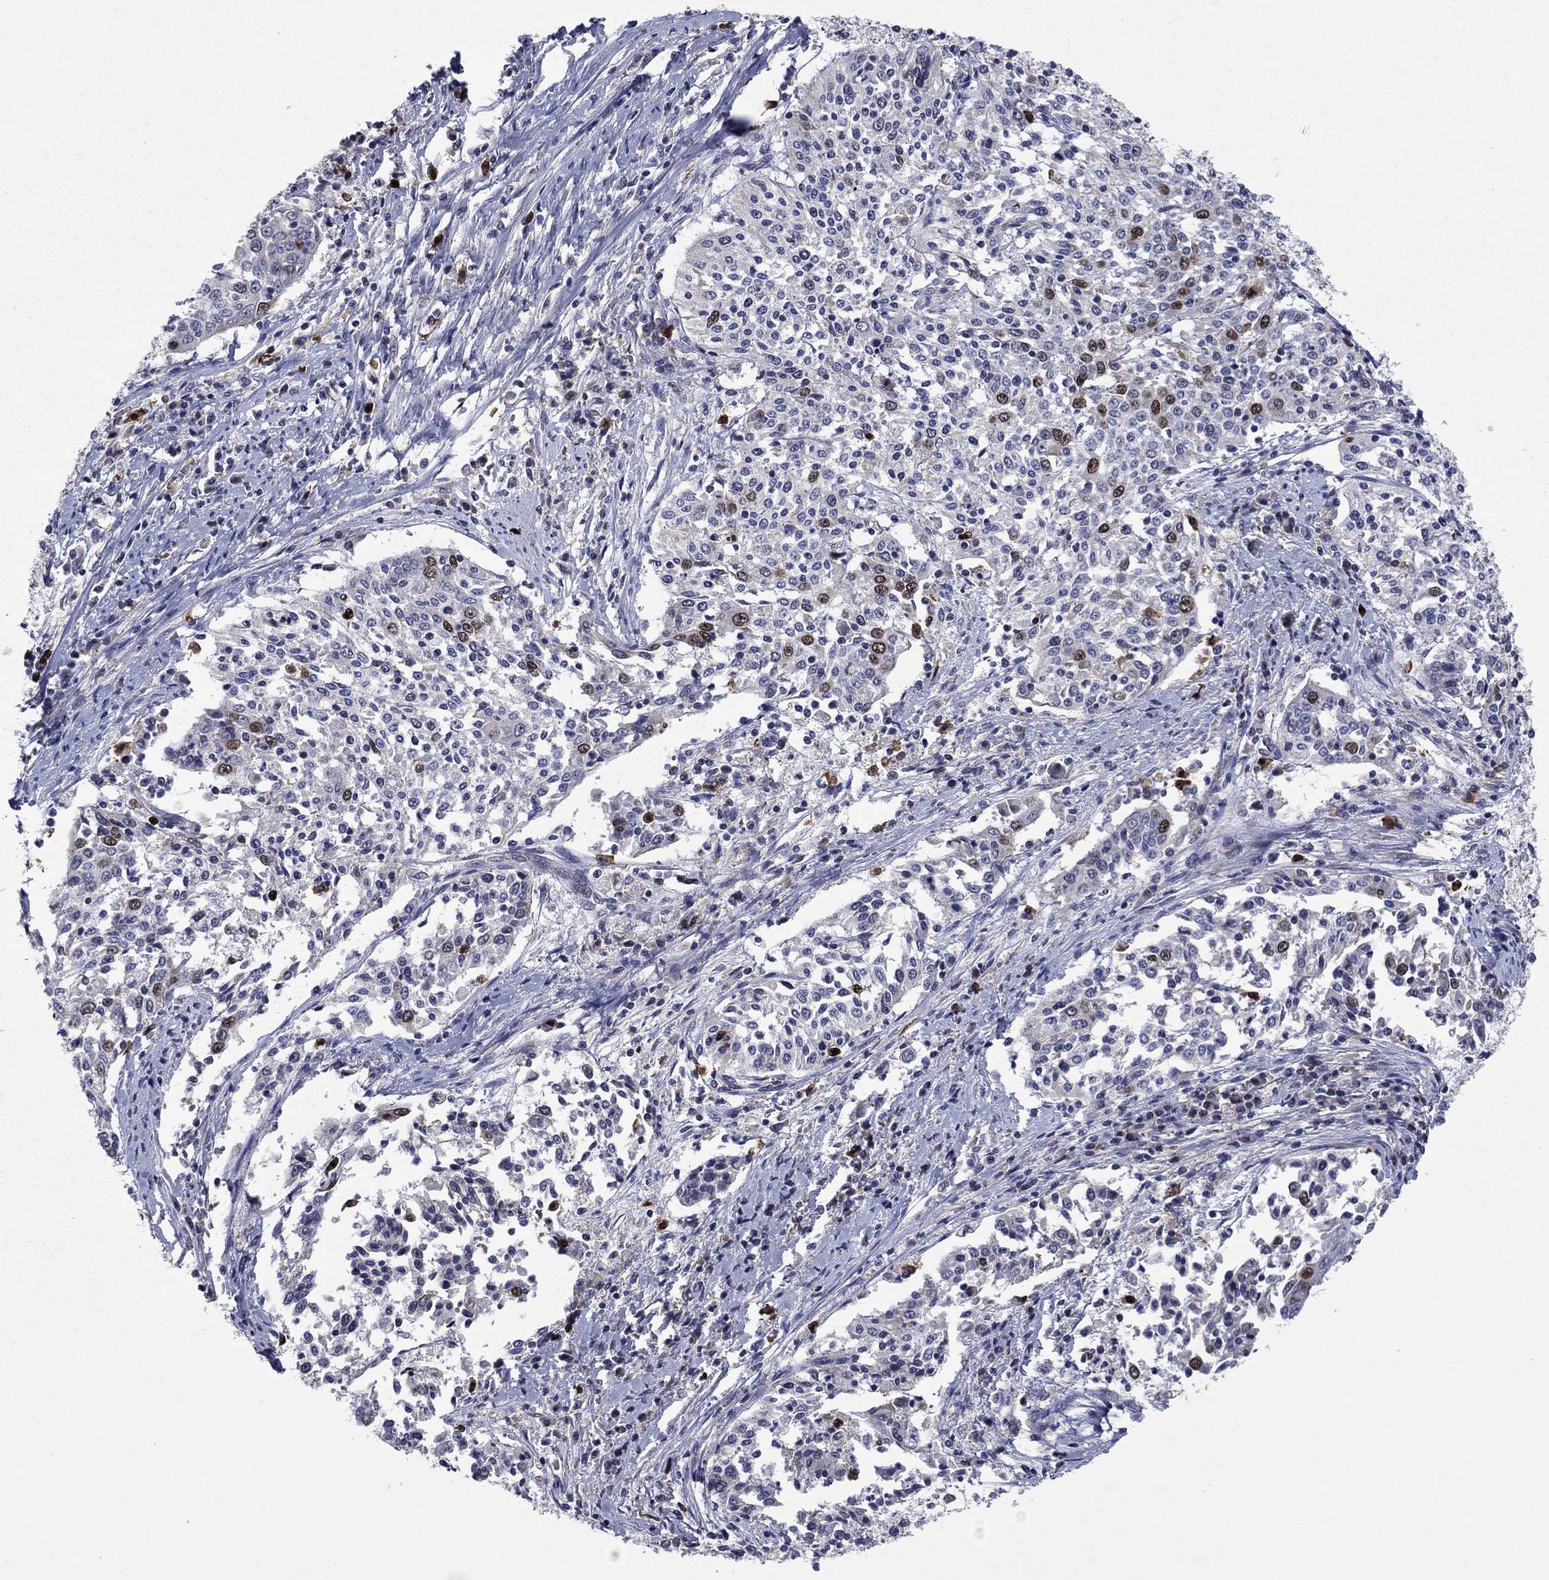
{"staining": {"intensity": "moderate", "quantity": "<25%", "location": "nuclear"}, "tissue": "cervical cancer", "cell_type": "Tumor cells", "image_type": "cancer", "snomed": [{"axis": "morphology", "description": "Squamous cell carcinoma, NOS"}, {"axis": "topography", "description": "Cervix"}], "caption": "Human cervical cancer (squamous cell carcinoma) stained with a protein marker reveals moderate staining in tumor cells.", "gene": "CDCA5", "patient": {"sex": "female", "age": 41}}